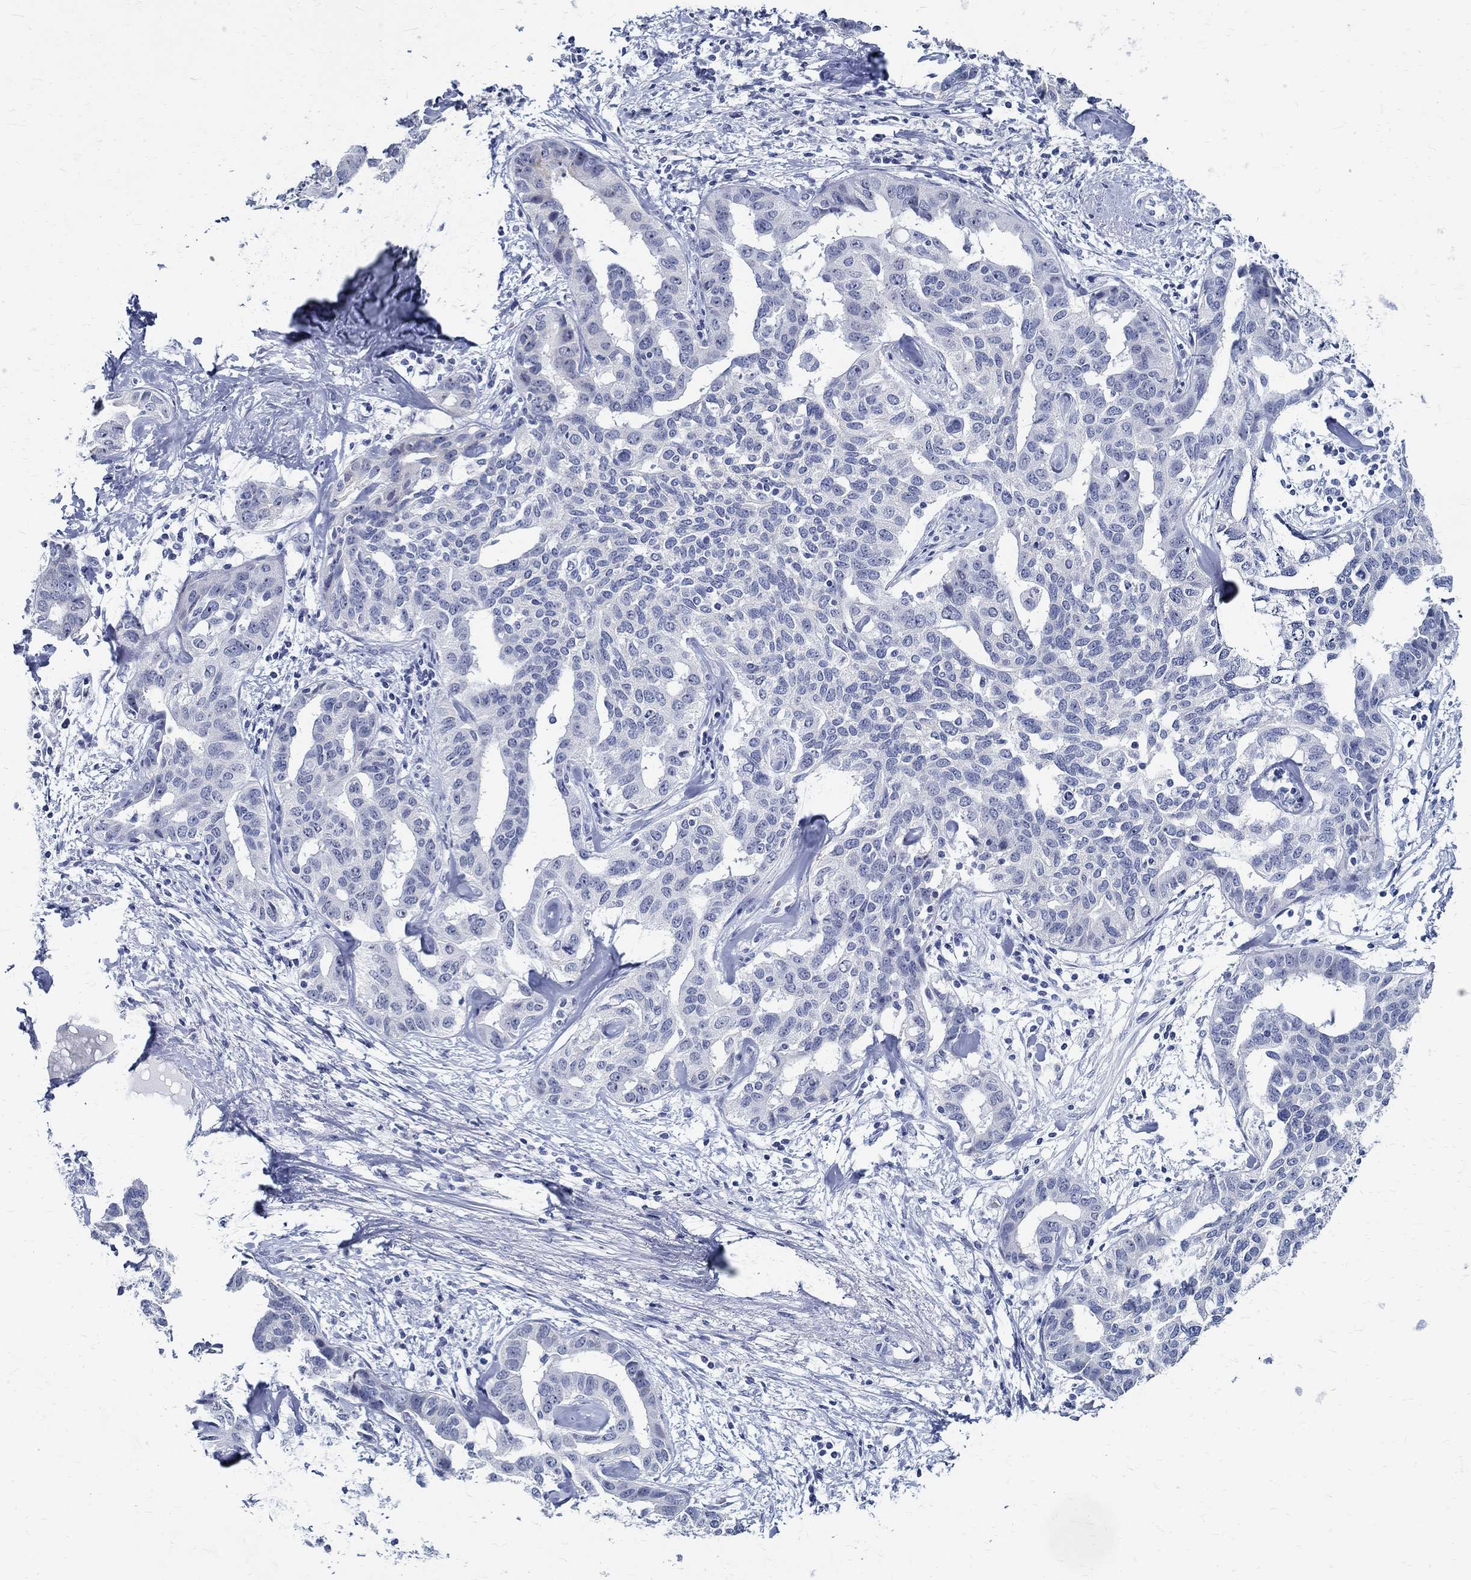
{"staining": {"intensity": "negative", "quantity": "none", "location": "none"}, "tissue": "liver cancer", "cell_type": "Tumor cells", "image_type": "cancer", "snomed": [{"axis": "morphology", "description": "Cholangiocarcinoma"}, {"axis": "topography", "description": "Liver"}], "caption": "Immunohistochemistry of human cholangiocarcinoma (liver) reveals no expression in tumor cells.", "gene": "BSPRY", "patient": {"sex": "male", "age": 59}}